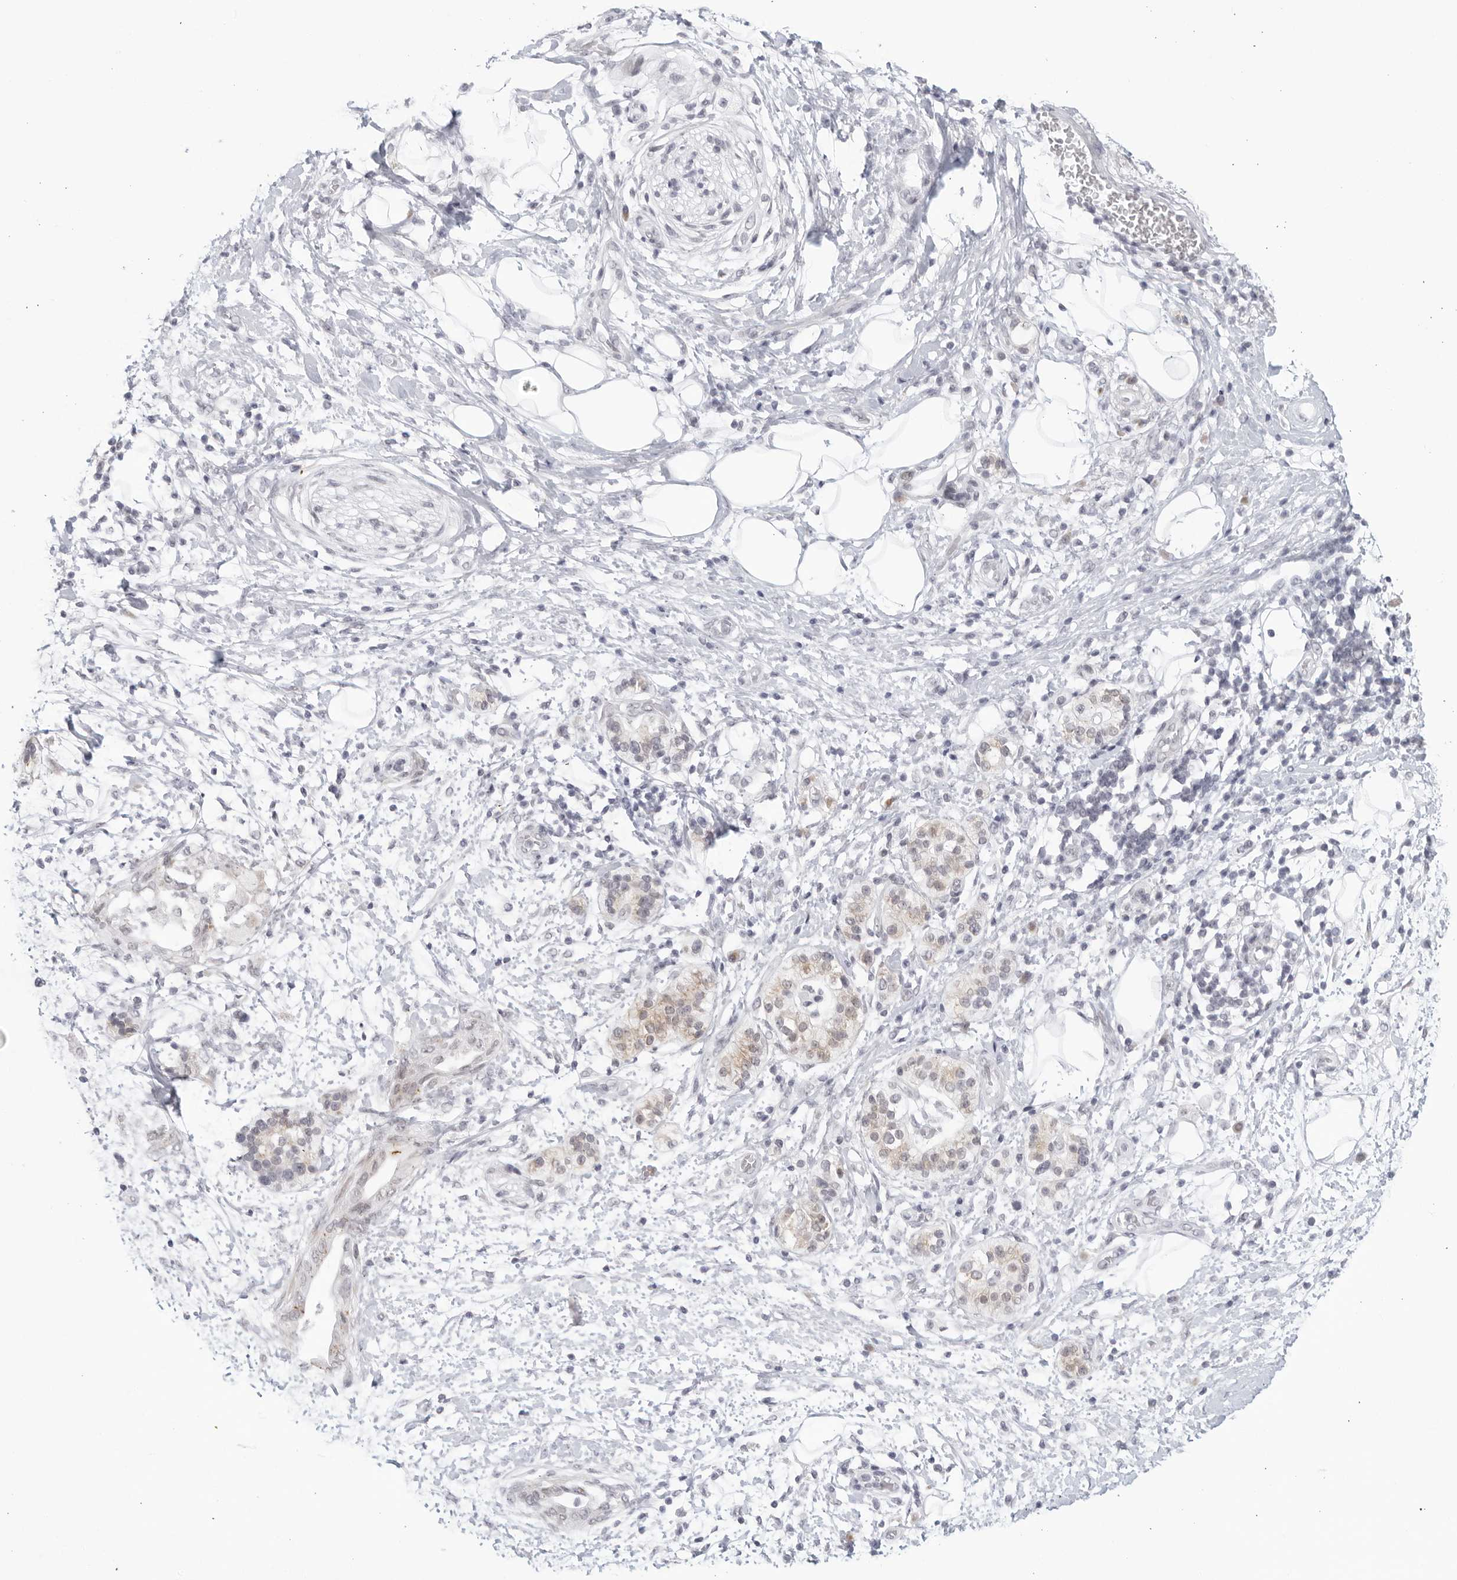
{"staining": {"intensity": "negative", "quantity": "none", "location": "none"}, "tissue": "adipose tissue", "cell_type": "Adipocytes", "image_type": "normal", "snomed": [{"axis": "morphology", "description": "Normal tissue, NOS"}, {"axis": "morphology", "description": "Adenocarcinoma, NOS"}, {"axis": "topography", "description": "Duodenum"}, {"axis": "topography", "description": "Peripheral nerve tissue"}], "caption": "Photomicrograph shows no protein expression in adipocytes of unremarkable adipose tissue. Brightfield microscopy of immunohistochemistry stained with DAB (3,3'-diaminobenzidine) (brown) and hematoxylin (blue), captured at high magnification.", "gene": "WDTC1", "patient": {"sex": "female", "age": 60}}